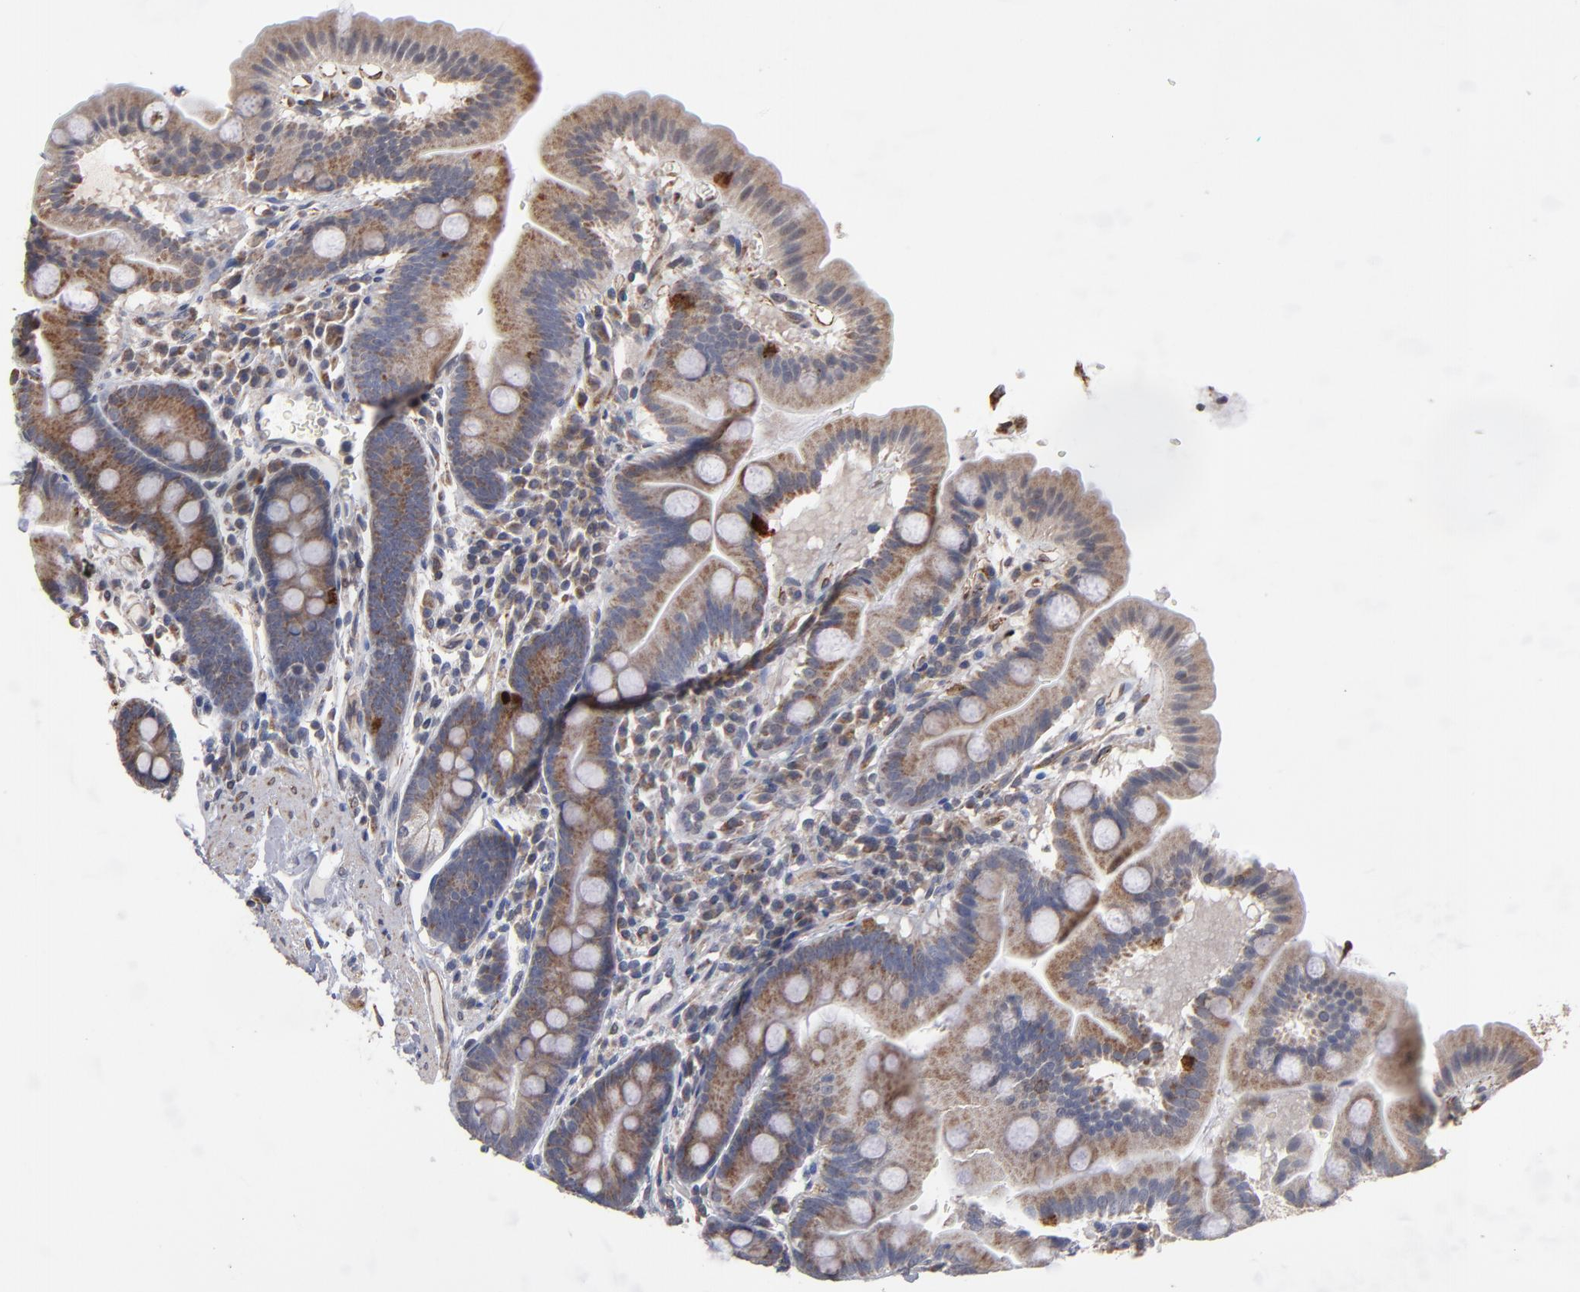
{"staining": {"intensity": "moderate", "quantity": ">75%", "location": "cytoplasmic/membranous"}, "tissue": "duodenum", "cell_type": "Glandular cells", "image_type": "normal", "snomed": [{"axis": "morphology", "description": "Normal tissue, NOS"}, {"axis": "topography", "description": "Duodenum"}], "caption": "Protein analysis of normal duodenum displays moderate cytoplasmic/membranous positivity in approximately >75% of glandular cells.", "gene": "MIPOL1", "patient": {"sex": "male", "age": 50}}